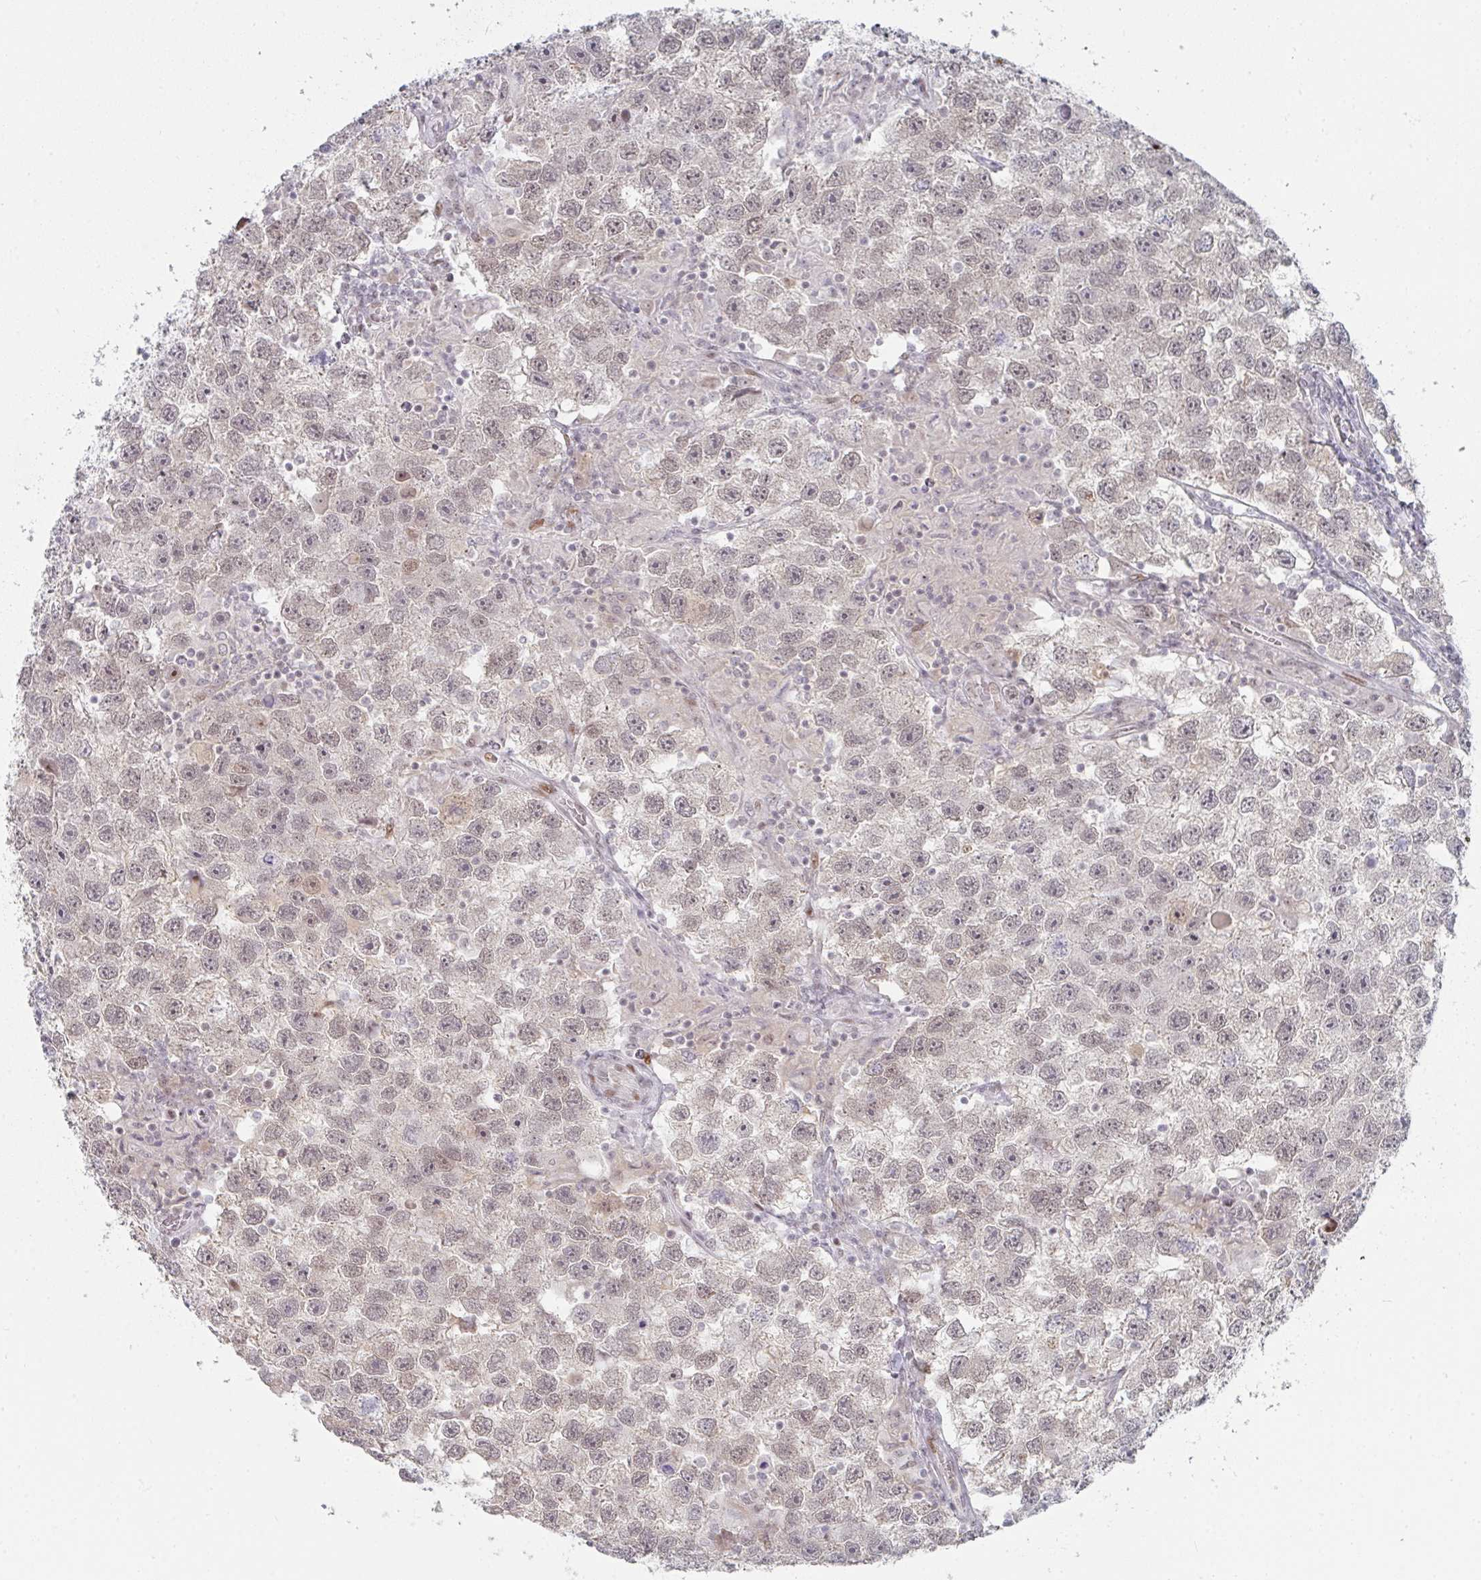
{"staining": {"intensity": "weak", "quantity": ">75%", "location": "nuclear"}, "tissue": "testis cancer", "cell_type": "Tumor cells", "image_type": "cancer", "snomed": [{"axis": "morphology", "description": "Seminoma, NOS"}, {"axis": "topography", "description": "Testis"}], "caption": "This is a histology image of immunohistochemistry (IHC) staining of seminoma (testis), which shows weak staining in the nuclear of tumor cells.", "gene": "LIN54", "patient": {"sex": "male", "age": 26}}